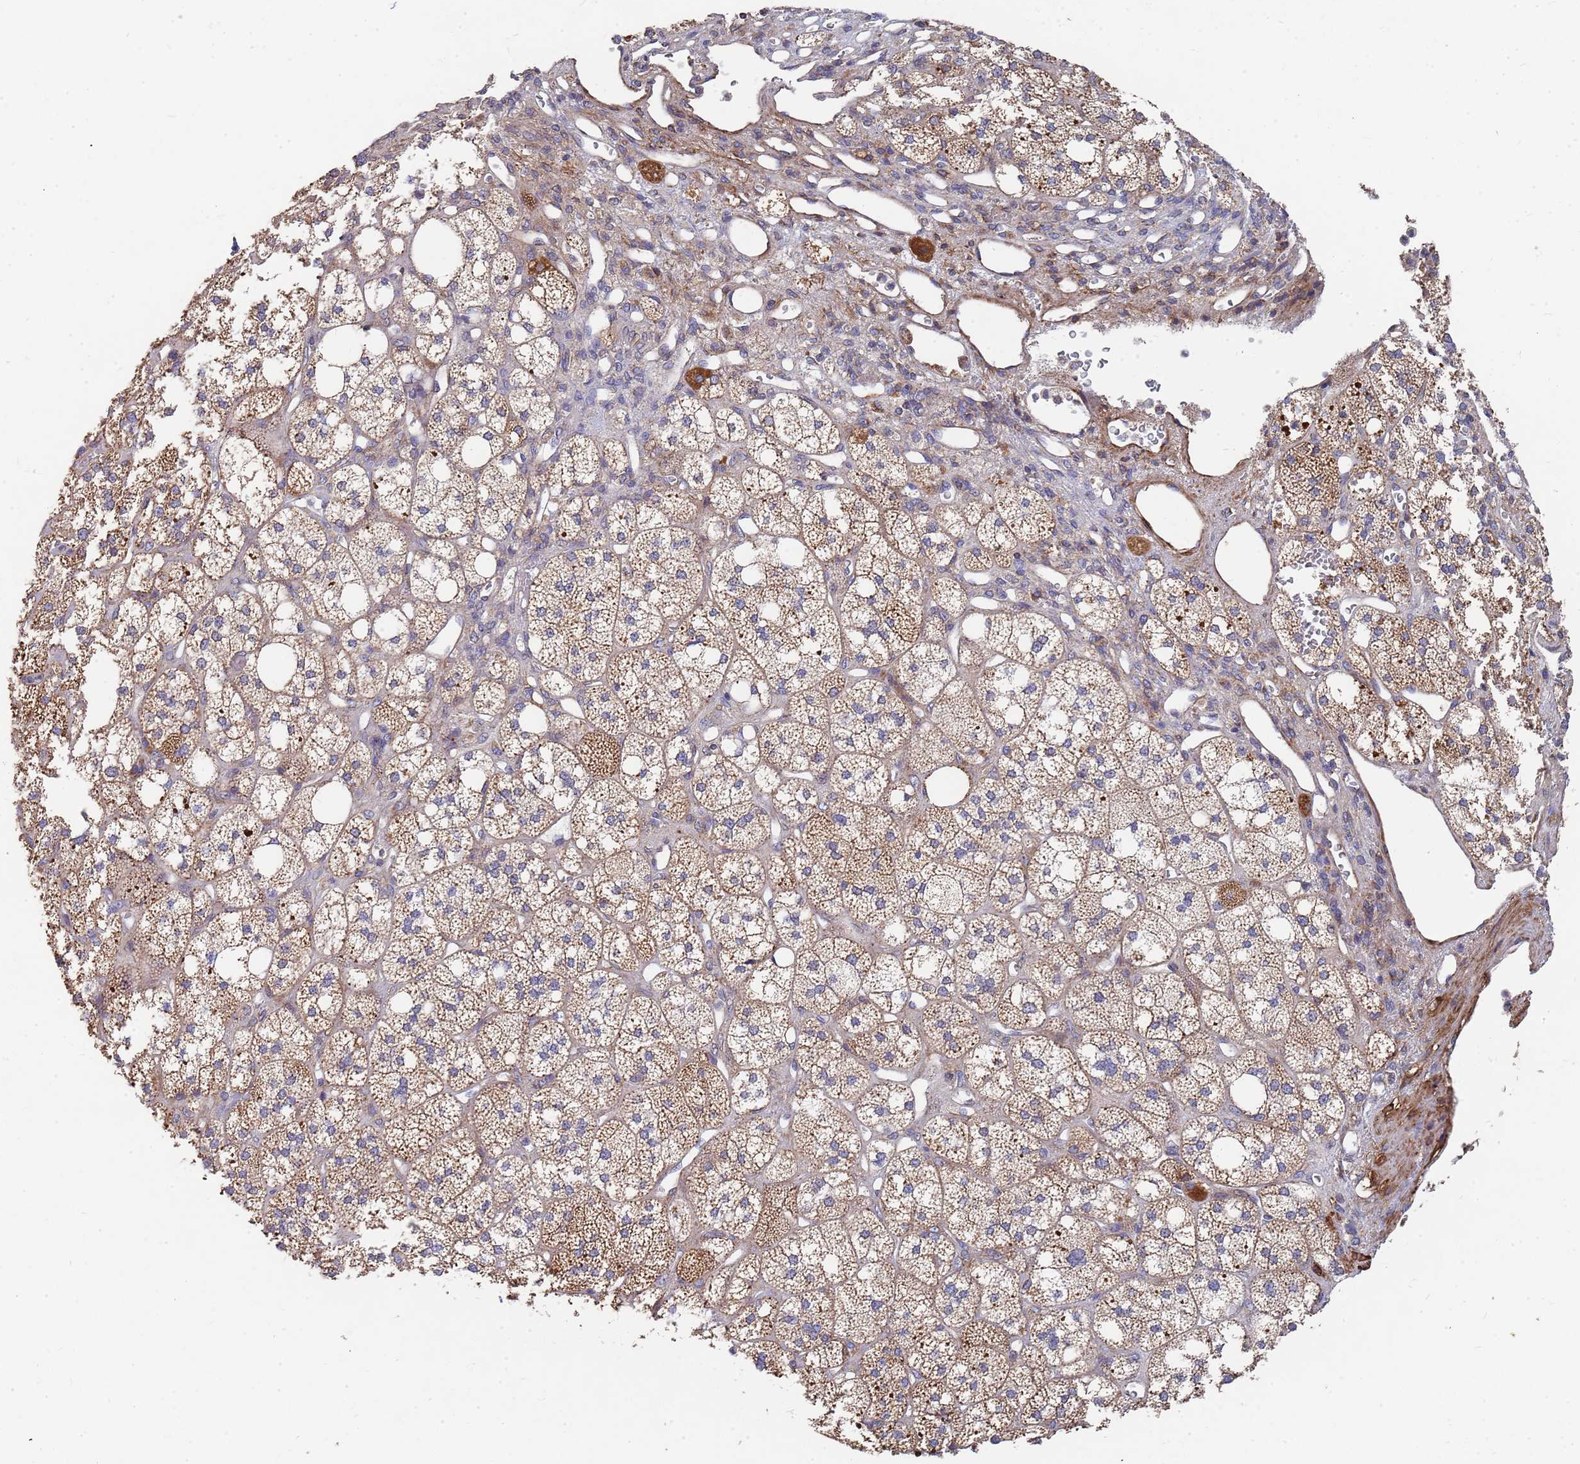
{"staining": {"intensity": "strong", "quantity": "25%-75%", "location": "cytoplasmic/membranous"}, "tissue": "adrenal gland", "cell_type": "Glandular cells", "image_type": "normal", "snomed": [{"axis": "morphology", "description": "Normal tissue, NOS"}, {"axis": "topography", "description": "Adrenal gland"}], "caption": "IHC photomicrograph of normal adrenal gland: adrenal gland stained using IHC exhibits high levels of strong protein expression localized specifically in the cytoplasmic/membranous of glandular cells, appearing as a cytoplasmic/membranous brown color.", "gene": "WDFY3", "patient": {"sex": "male", "age": 61}}